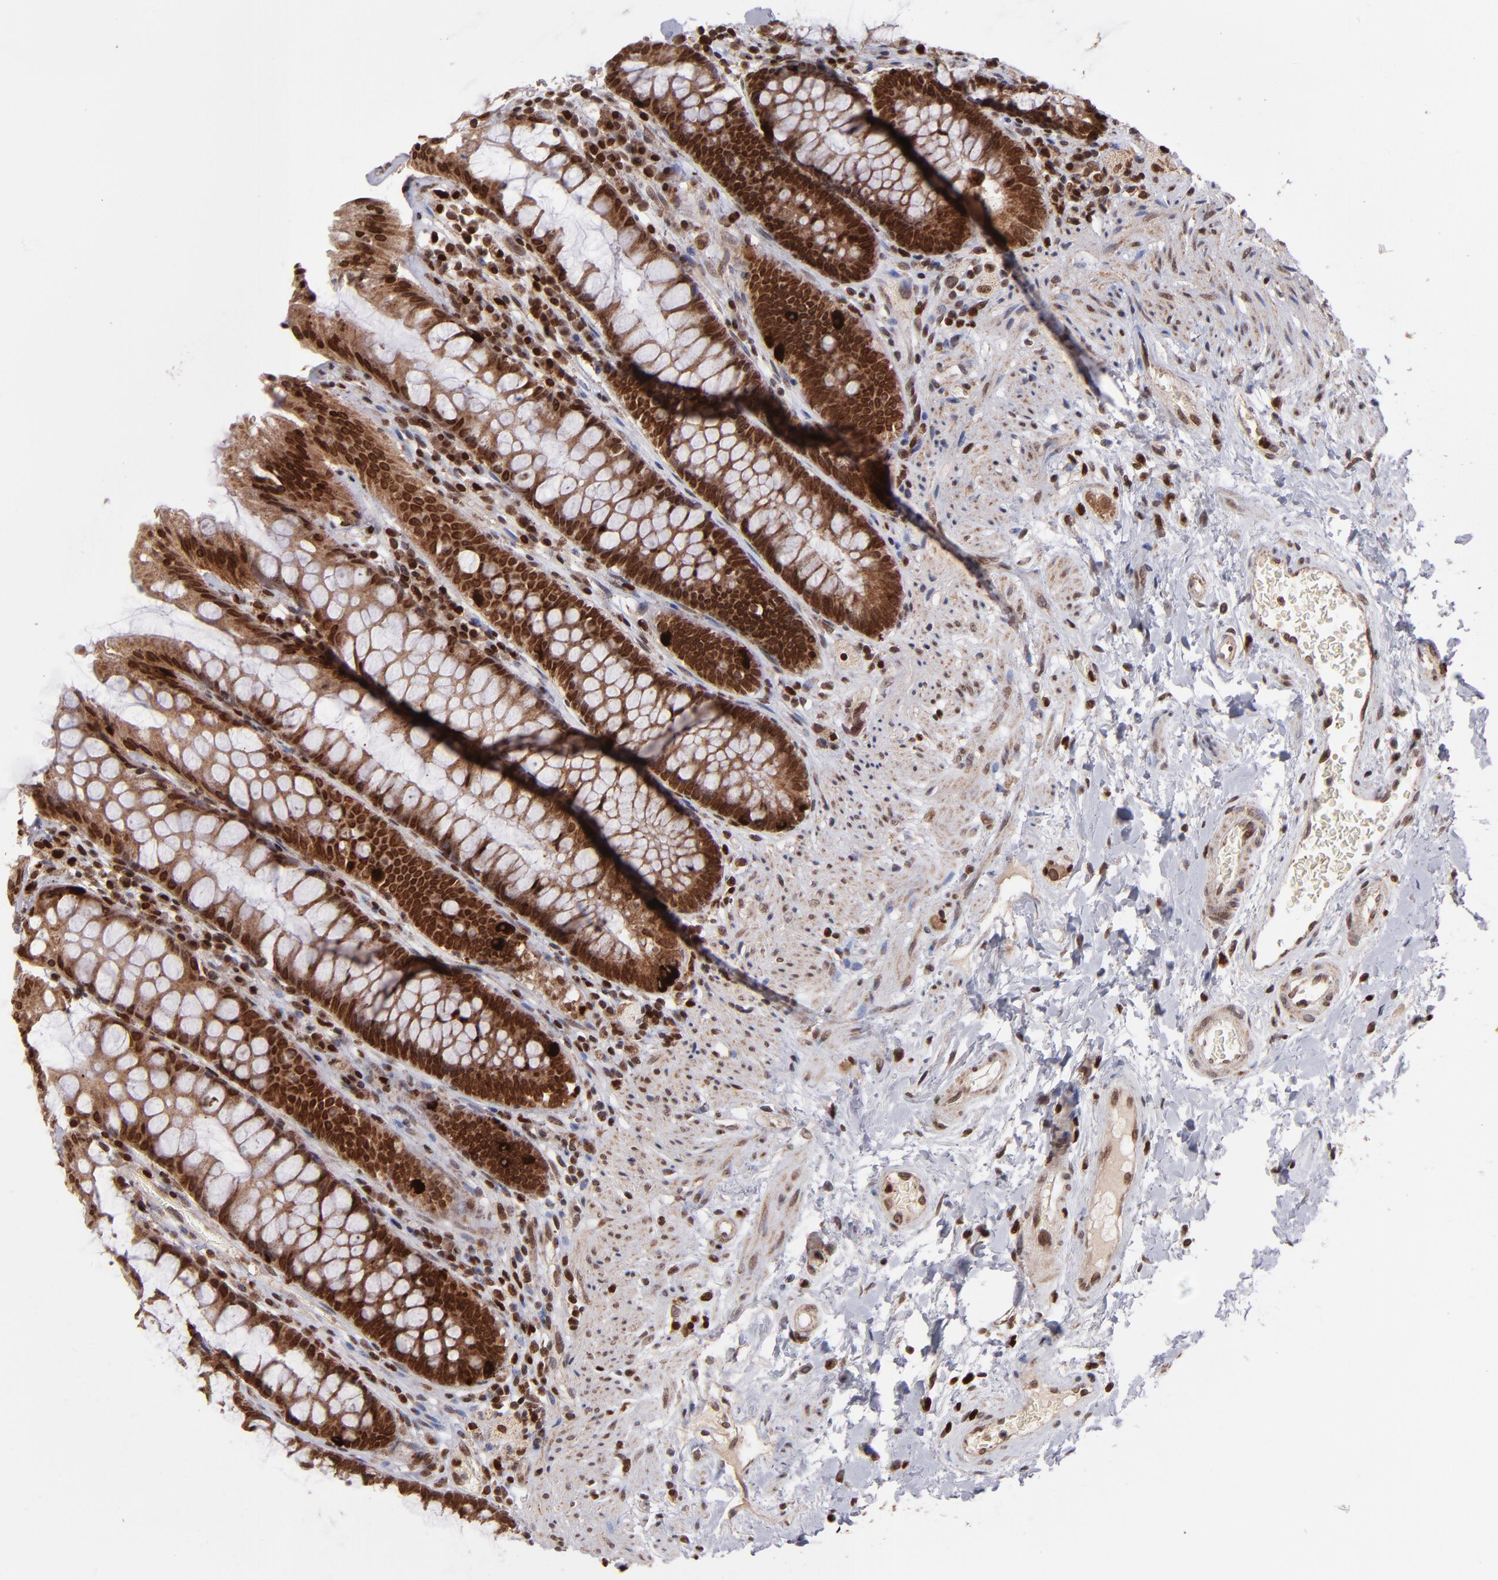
{"staining": {"intensity": "strong", "quantity": ">75%", "location": "cytoplasmic/membranous,nuclear"}, "tissue": "rectum", "cell_type": "Glandular cells", "image_type": "normal", "snomed": [{"axis": "morphology", "description": "Normal tissue, NOS"}, {"axis": "topography", "description": "Rectum"}], "caption": "IHC micrograph of normal rectum stained for a protein (brown), which displays high levels of strong cytoplasmic/membranous,nuclear expression in approximately >75% of glandular cells.", "gene": "TOP1MT", "patient": {"sex": "female", "age": 46}}